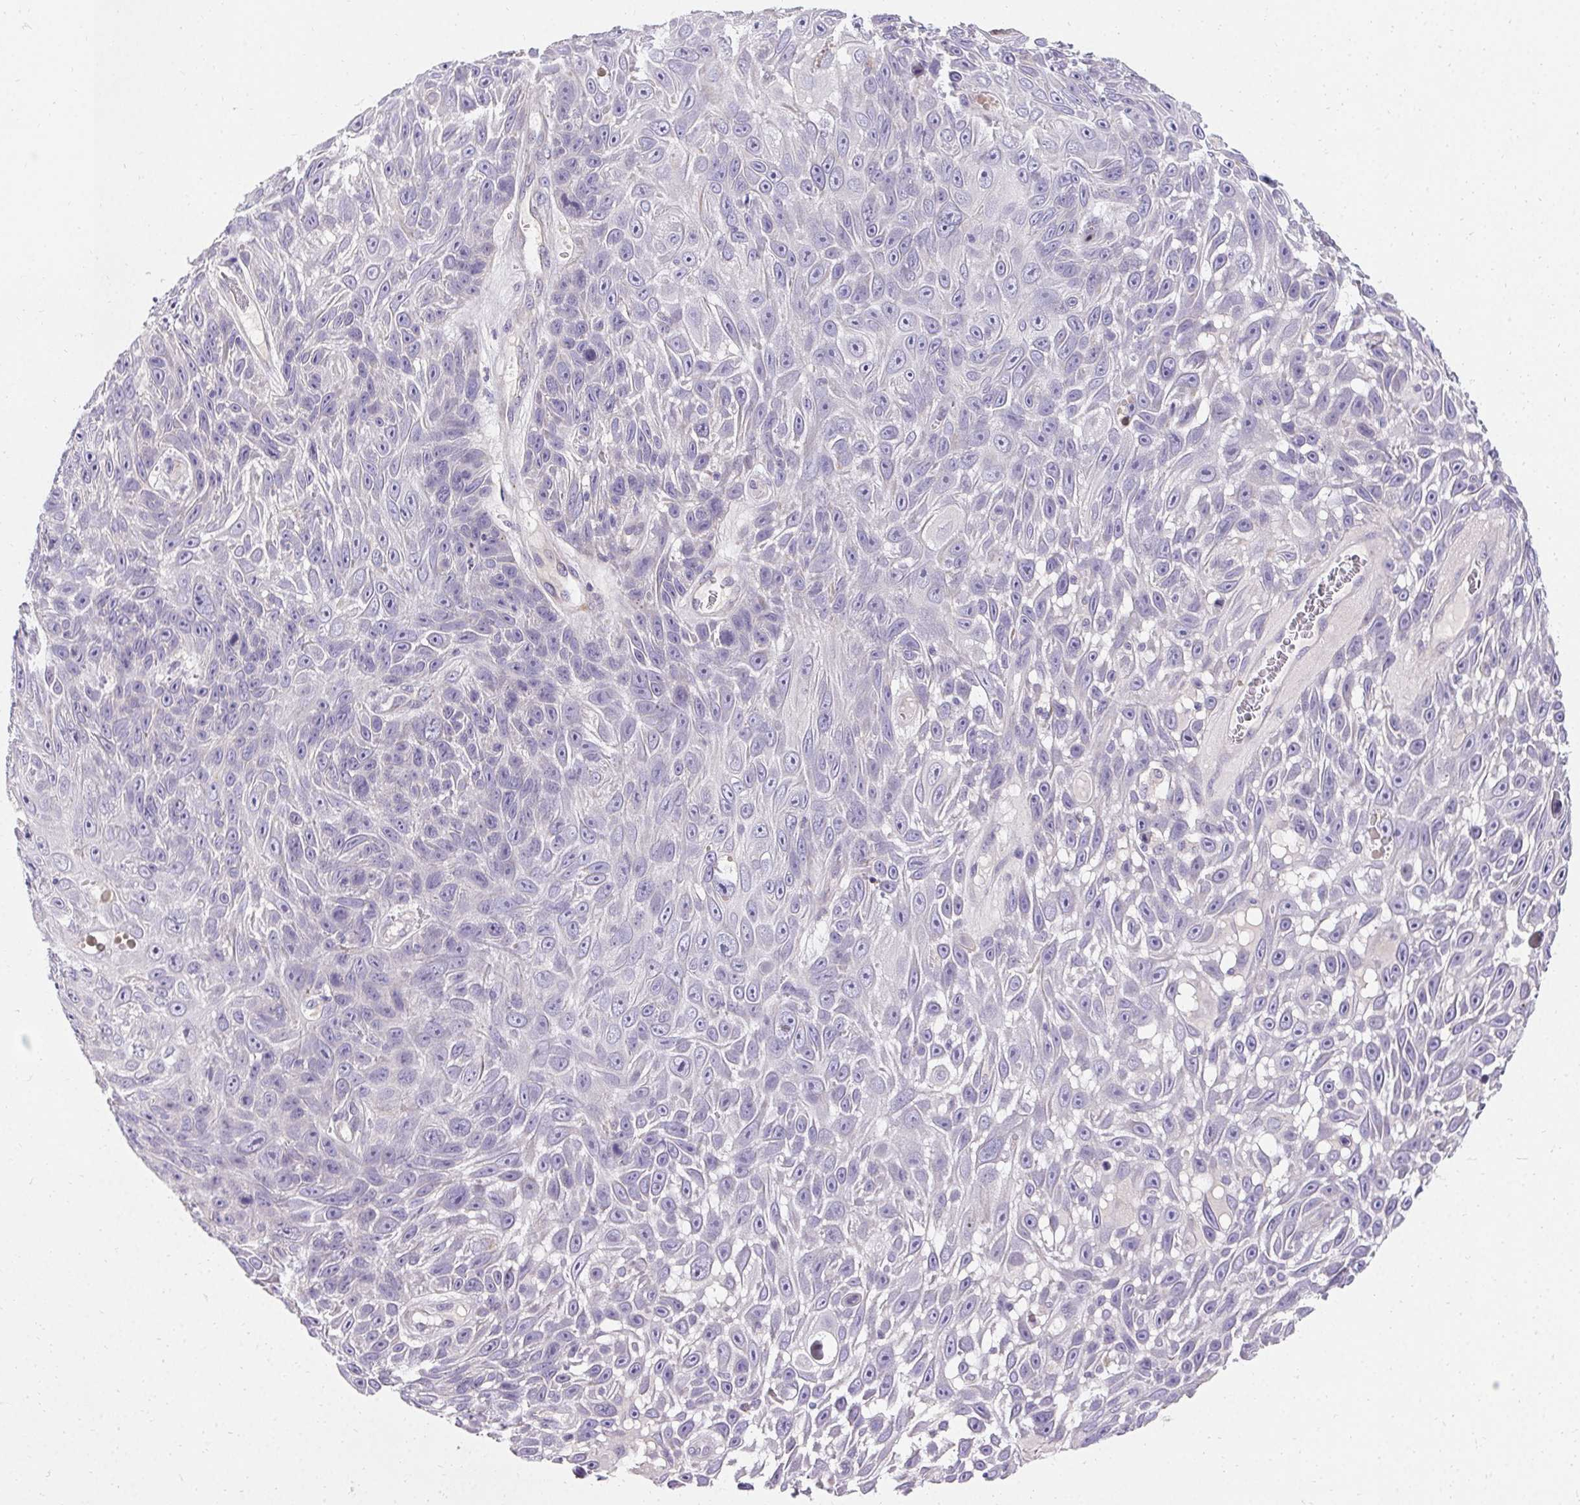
{"staining": {"intensity": "negative", "quantity": "none", "location": "none"}, "tissue": "skin cancer", "cell_type": "Tumor cells", "image_type": "cancer", "snomed": [{"axis": "morphology", "description": "Squamous cell carcinoma, NOS"}, {"axis": "topography", "description": "Skin"}], "caption": "DAB (3,3'-diaminobenzidine) immunohistochemical staining of squamous cell carcinoma (skin) displays no significant expression in tumor cells.", "gene": "TRIP13", "patient": {"sex": "male", "age": 82}}